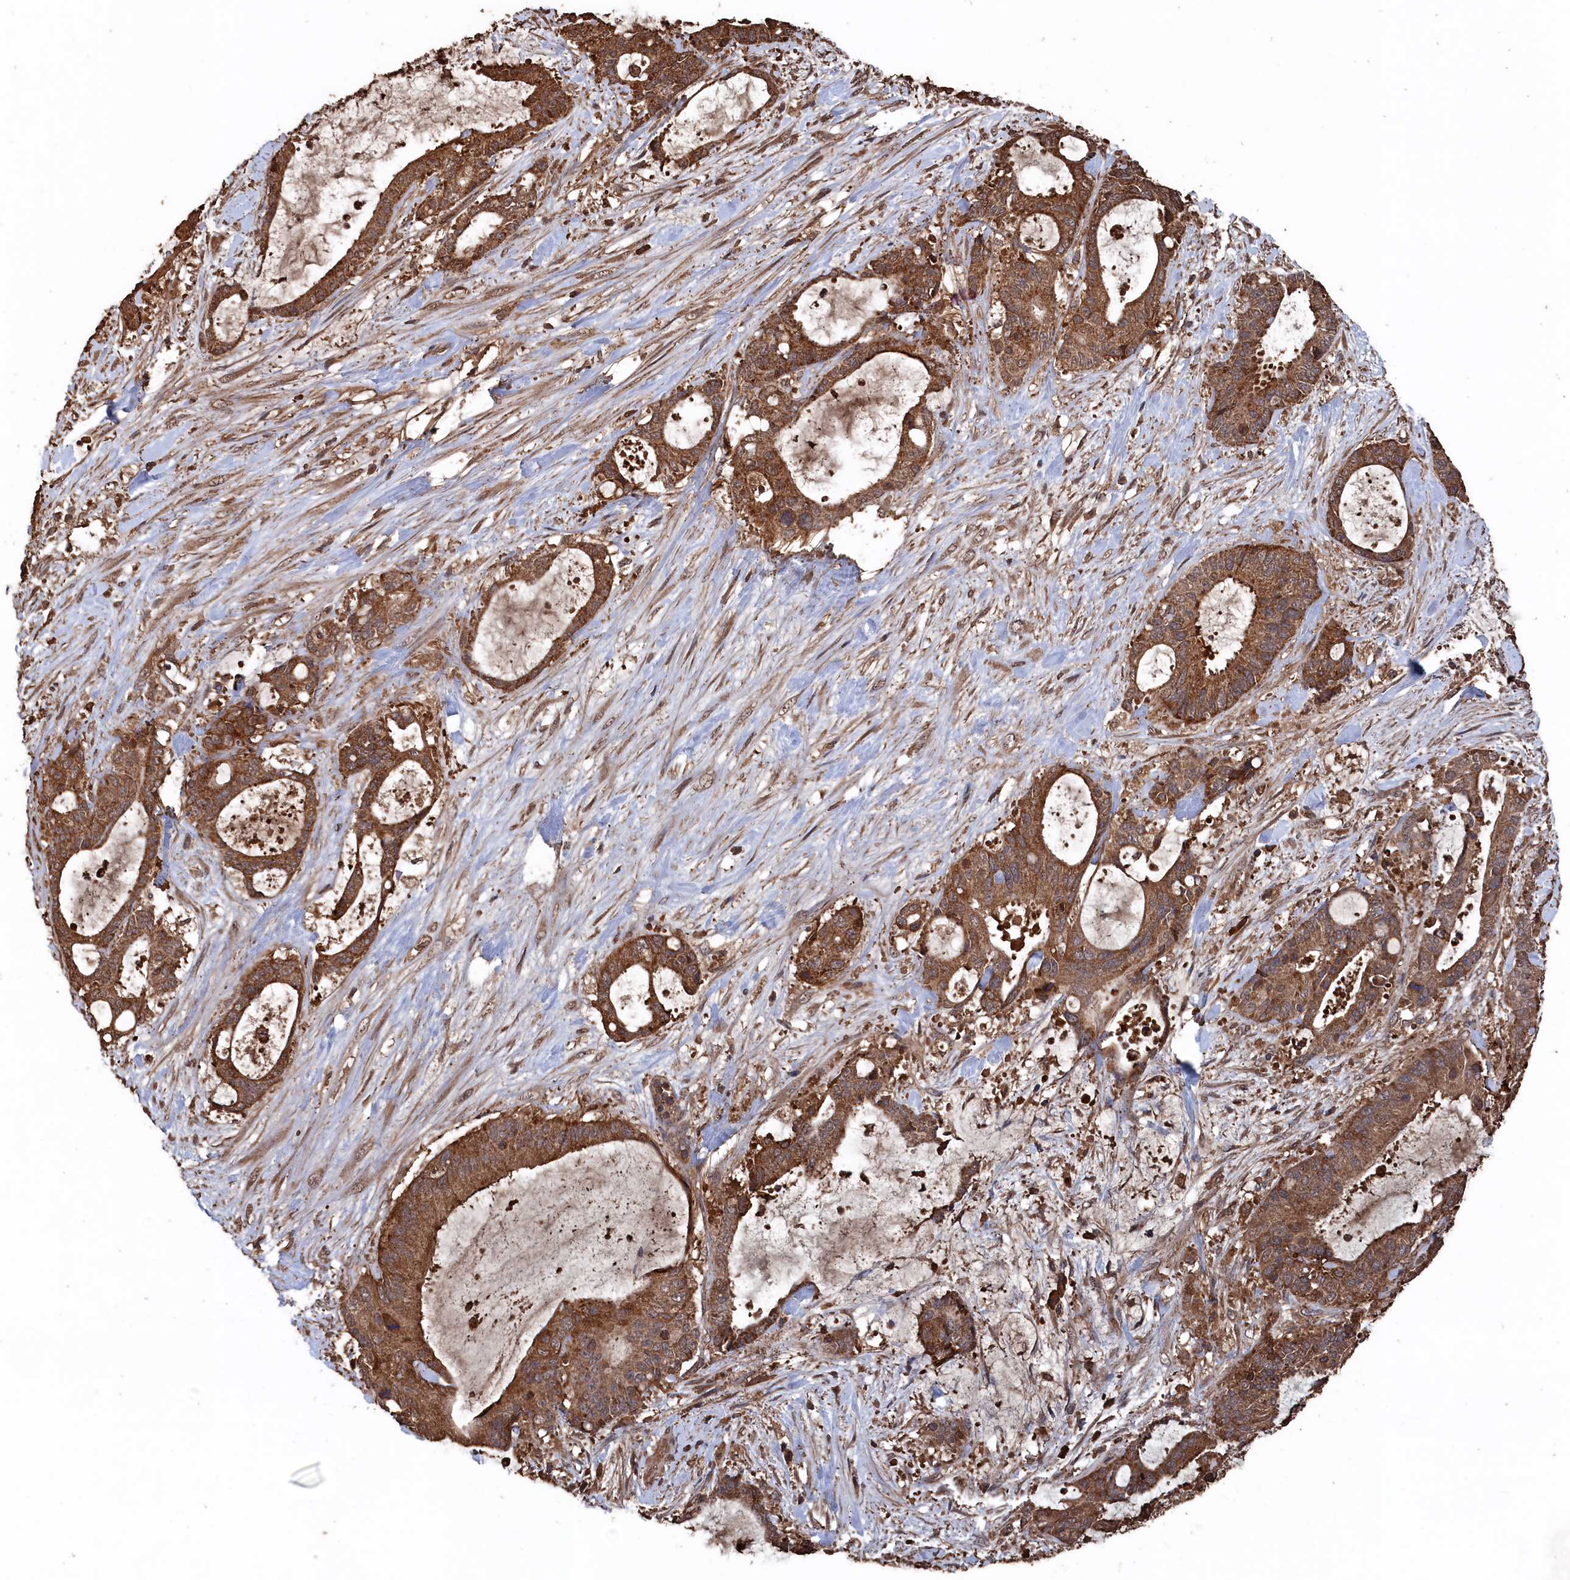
{"staining": {"intensity": "strong", "quantity": ">75%", "location": "cytoplasmic/membranous"}, "tissue": "liver cancer", "cell_type": "Tumor cells", "image_type": "cancer", "snomed": [{"axis": "morphology", "description": "Normal tissue, NOS"}, {"axis": "morphology", "description": "Cholangiocarcinoma"}, {"axis": "topography", "description": "Liver"}, {"axis": "topography", "description": "Peripheral nerve tissue"}], "caption": "Immunohistochemical staining of human liver cancer (cholangiocarcinoma) reveals strong cytoplasmic/membranous protein positivity in about >75% of tumor cells. The staining was performed using DAB (3,3'-diaminobenzidine) to visualize the protein expression in brown, while the nuclei were stained in blue with hematoxylin (Magnification: 20x).", "gene": "SNX33", "patient": {"sex": "female", "age": 73}}